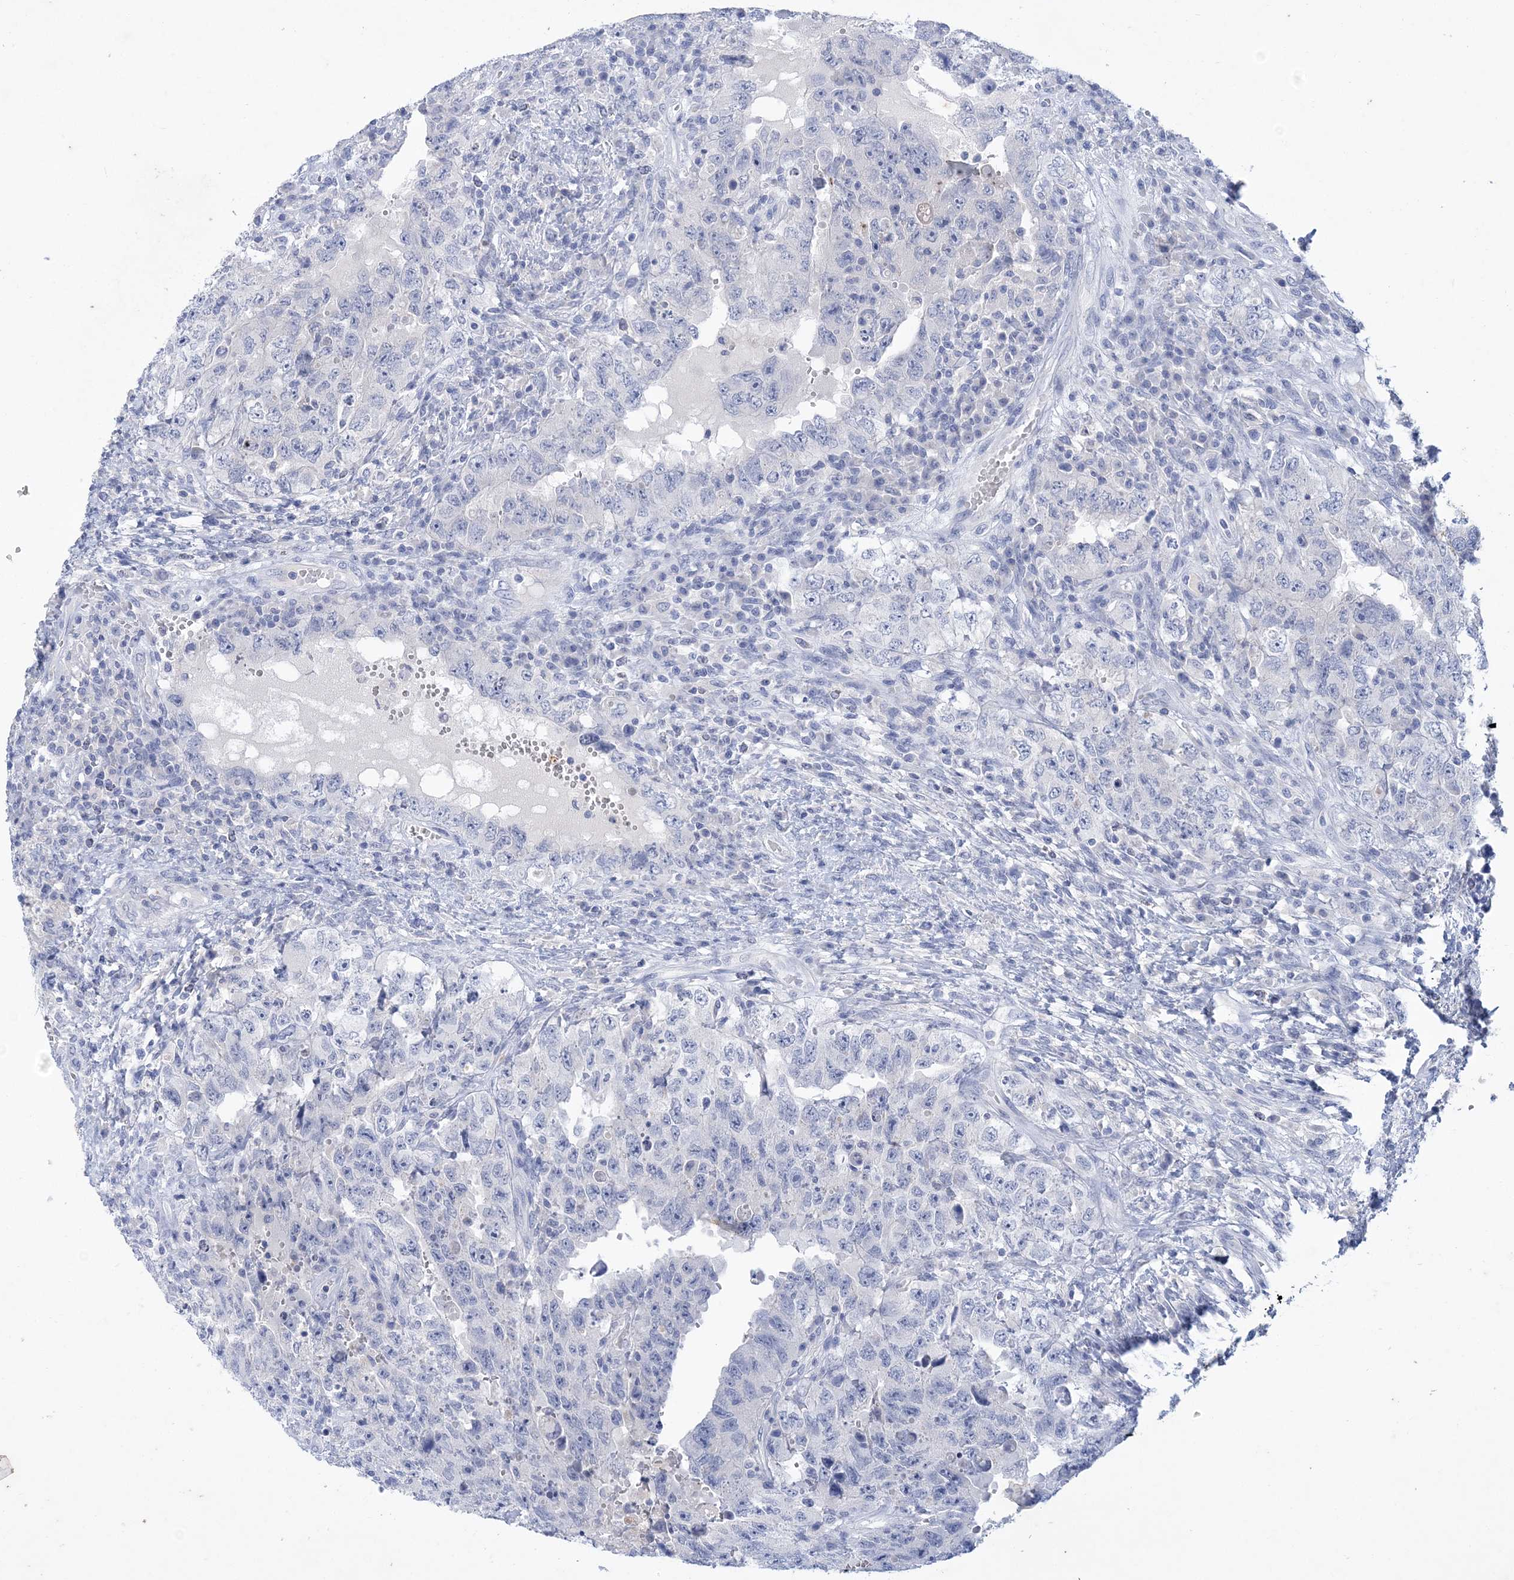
{"staining": {"intensity": "negative", "quantity": "none", "location": "none"}, "tissue": "testis cancer", "cell_type": "Tumor cells", "image_type": "cancer", "snomed": [{"axis": "morphology", "description": "Carcinoma, Embryonal, NOS"}, {"axis": "topography", "description": "Testis"}], "caption": "Tumor cells show no significant protein staining in embryonal carcinoma (testis). (Stains: DAB (3,3'-diaminobenzidine) IHC with hematoxylin counter stain, Microscopy: brightfield microscopy at high magnification).", "gene": "COPS8", "patient": {"sex": "male", "age": 26}}